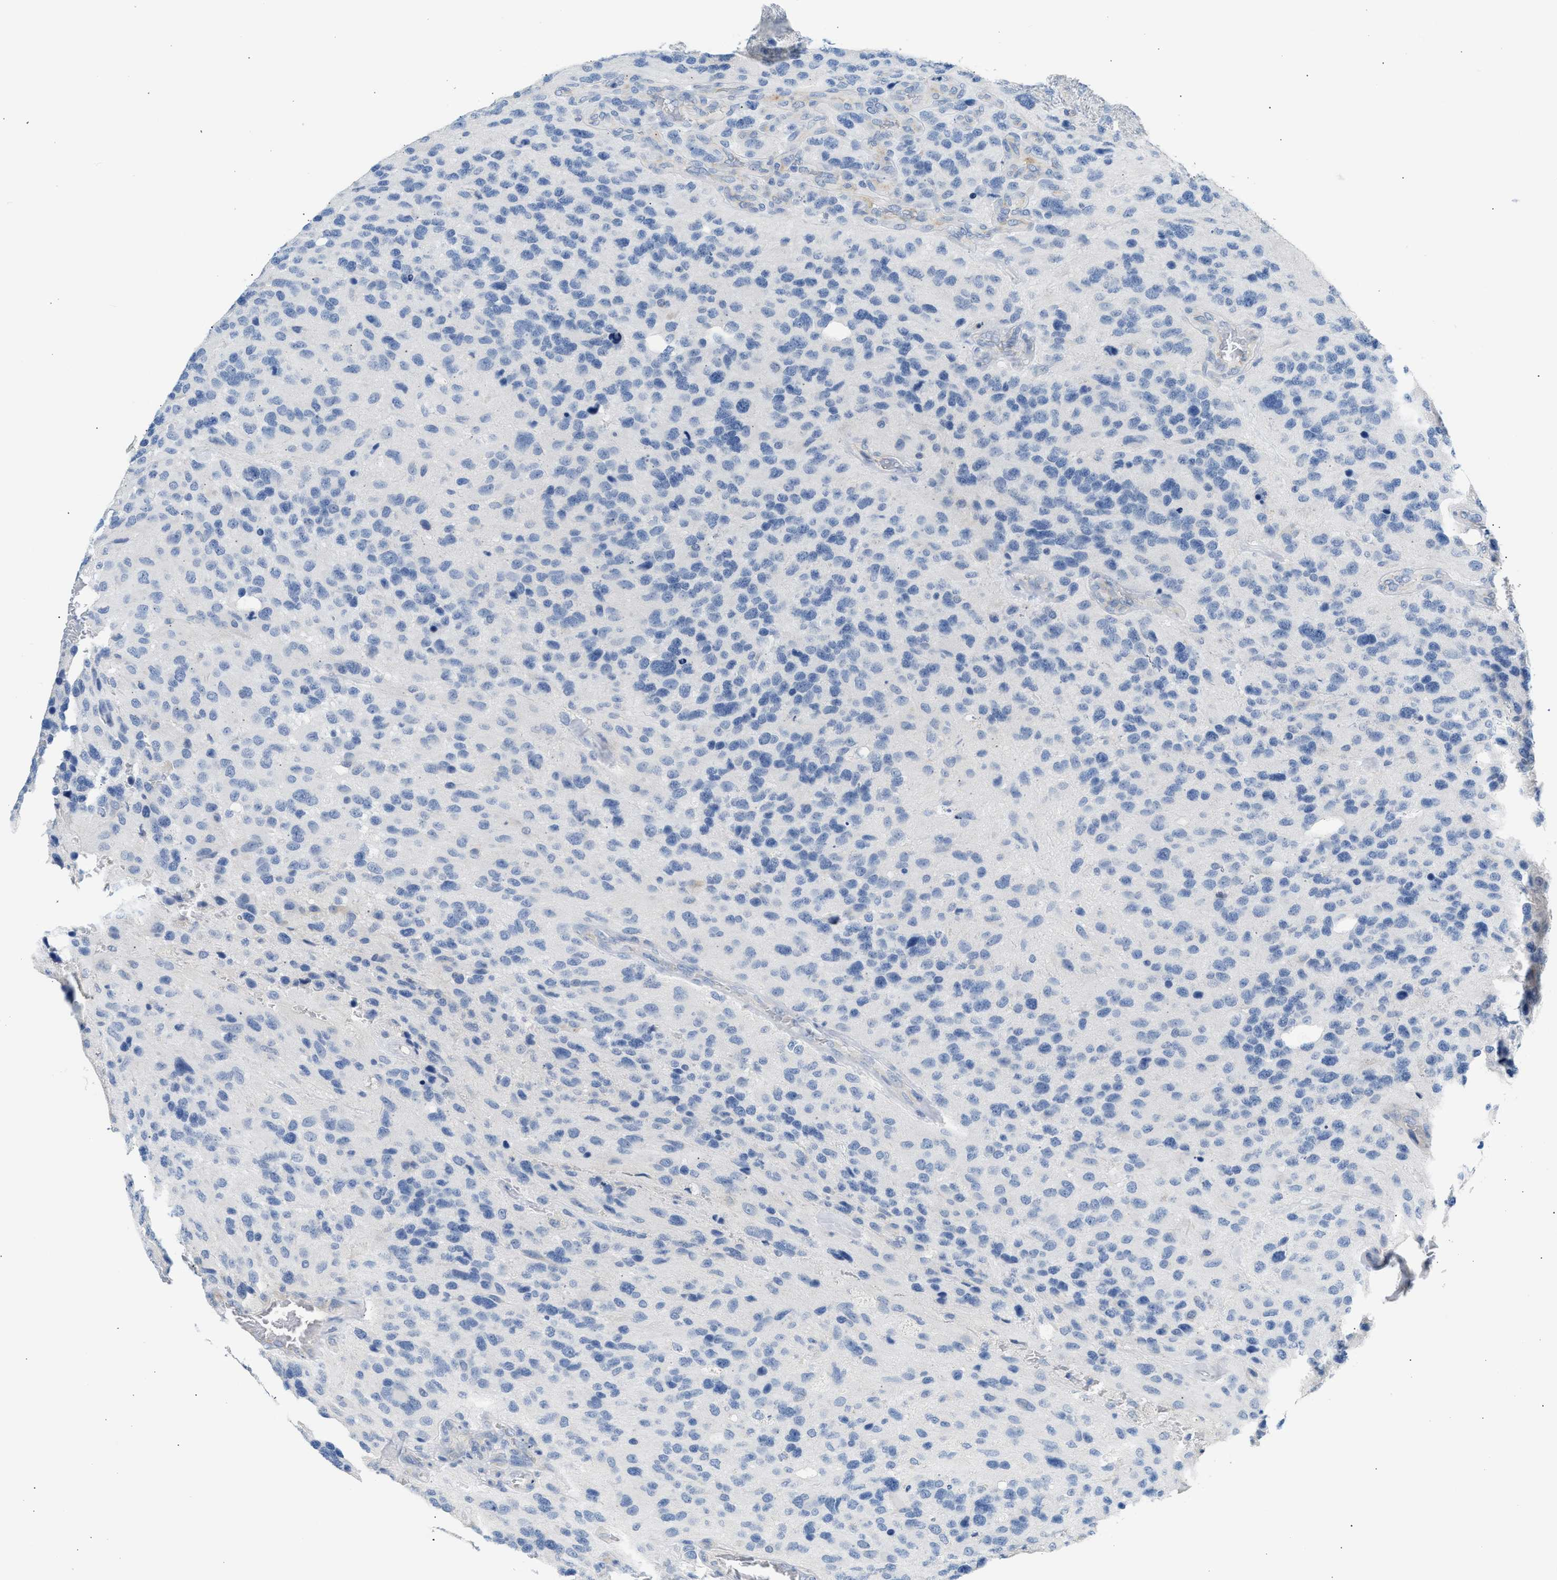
{"staining": {"intensity": "negative", "quantity": "none", "location": "none"}, "tissue": "glioma", "cell_type": "Tumor cells", "image_type": "cancer", "snomed": [{"axis": "morphology", "description": "Glioma, malignant, High grade"}, {"axis": "topography", "description": "Brain"}], "caption": "Tumor cells show no significant staining in high-grade glioma (malignant).", "gene": "ERBB2", "patient": {"sex": "female", "age": 58}}